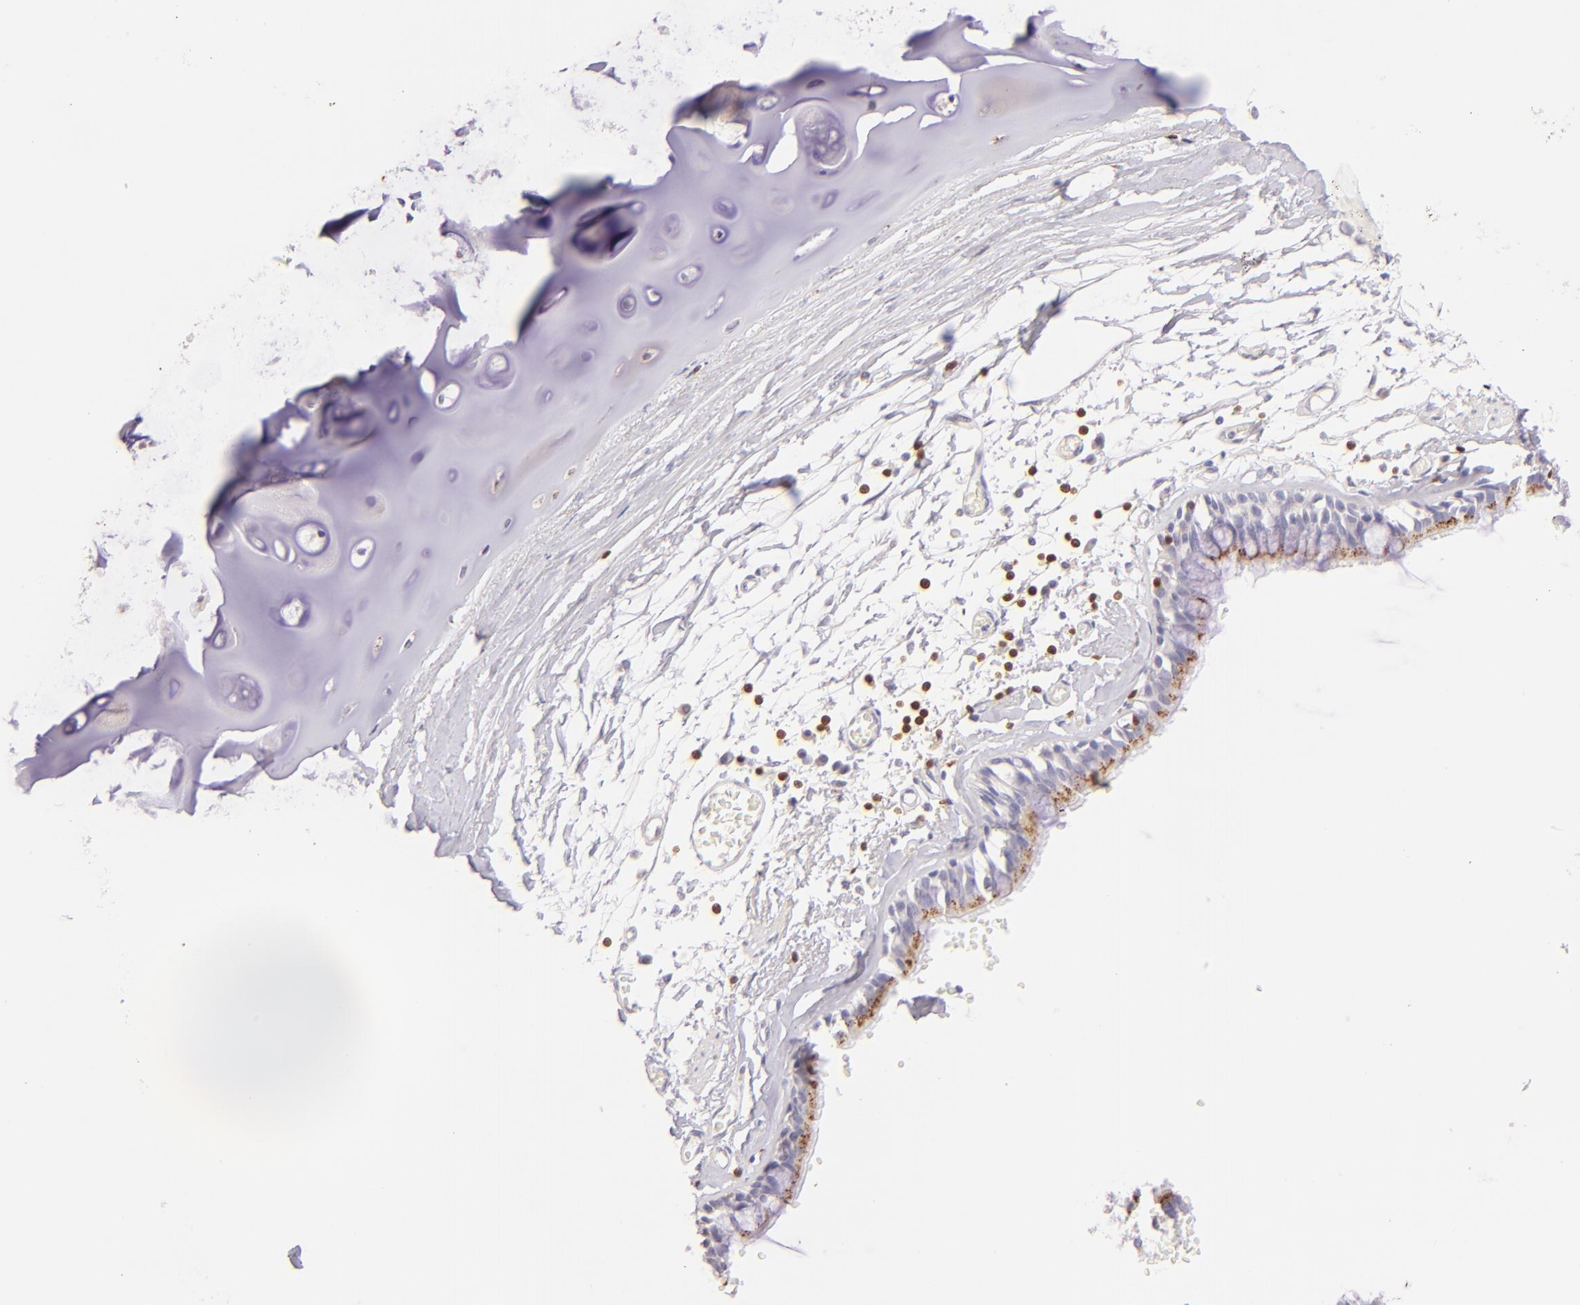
{"staining": {"intensity": "negative", "quantity": "none", "location": "none"}, "tissue": "adipose tissue", "cell_type": "Adipocytes", "image_type": "normal", "snomed": [{"axis": "morphology", "description": "Normal tissue, NOS"}, {"axis": "topography", "description": "Bronchus"}, {"axis": "topography", "description": "Lung"}], "caption": "High power microscopy photomicrograph of an immunohistochemistry micrograph of unremarkable adipose tissue, revealing no significant expression in adipocytes.", "gene": "ZAP70", "patient": {"sex": "female", "age": 56}}